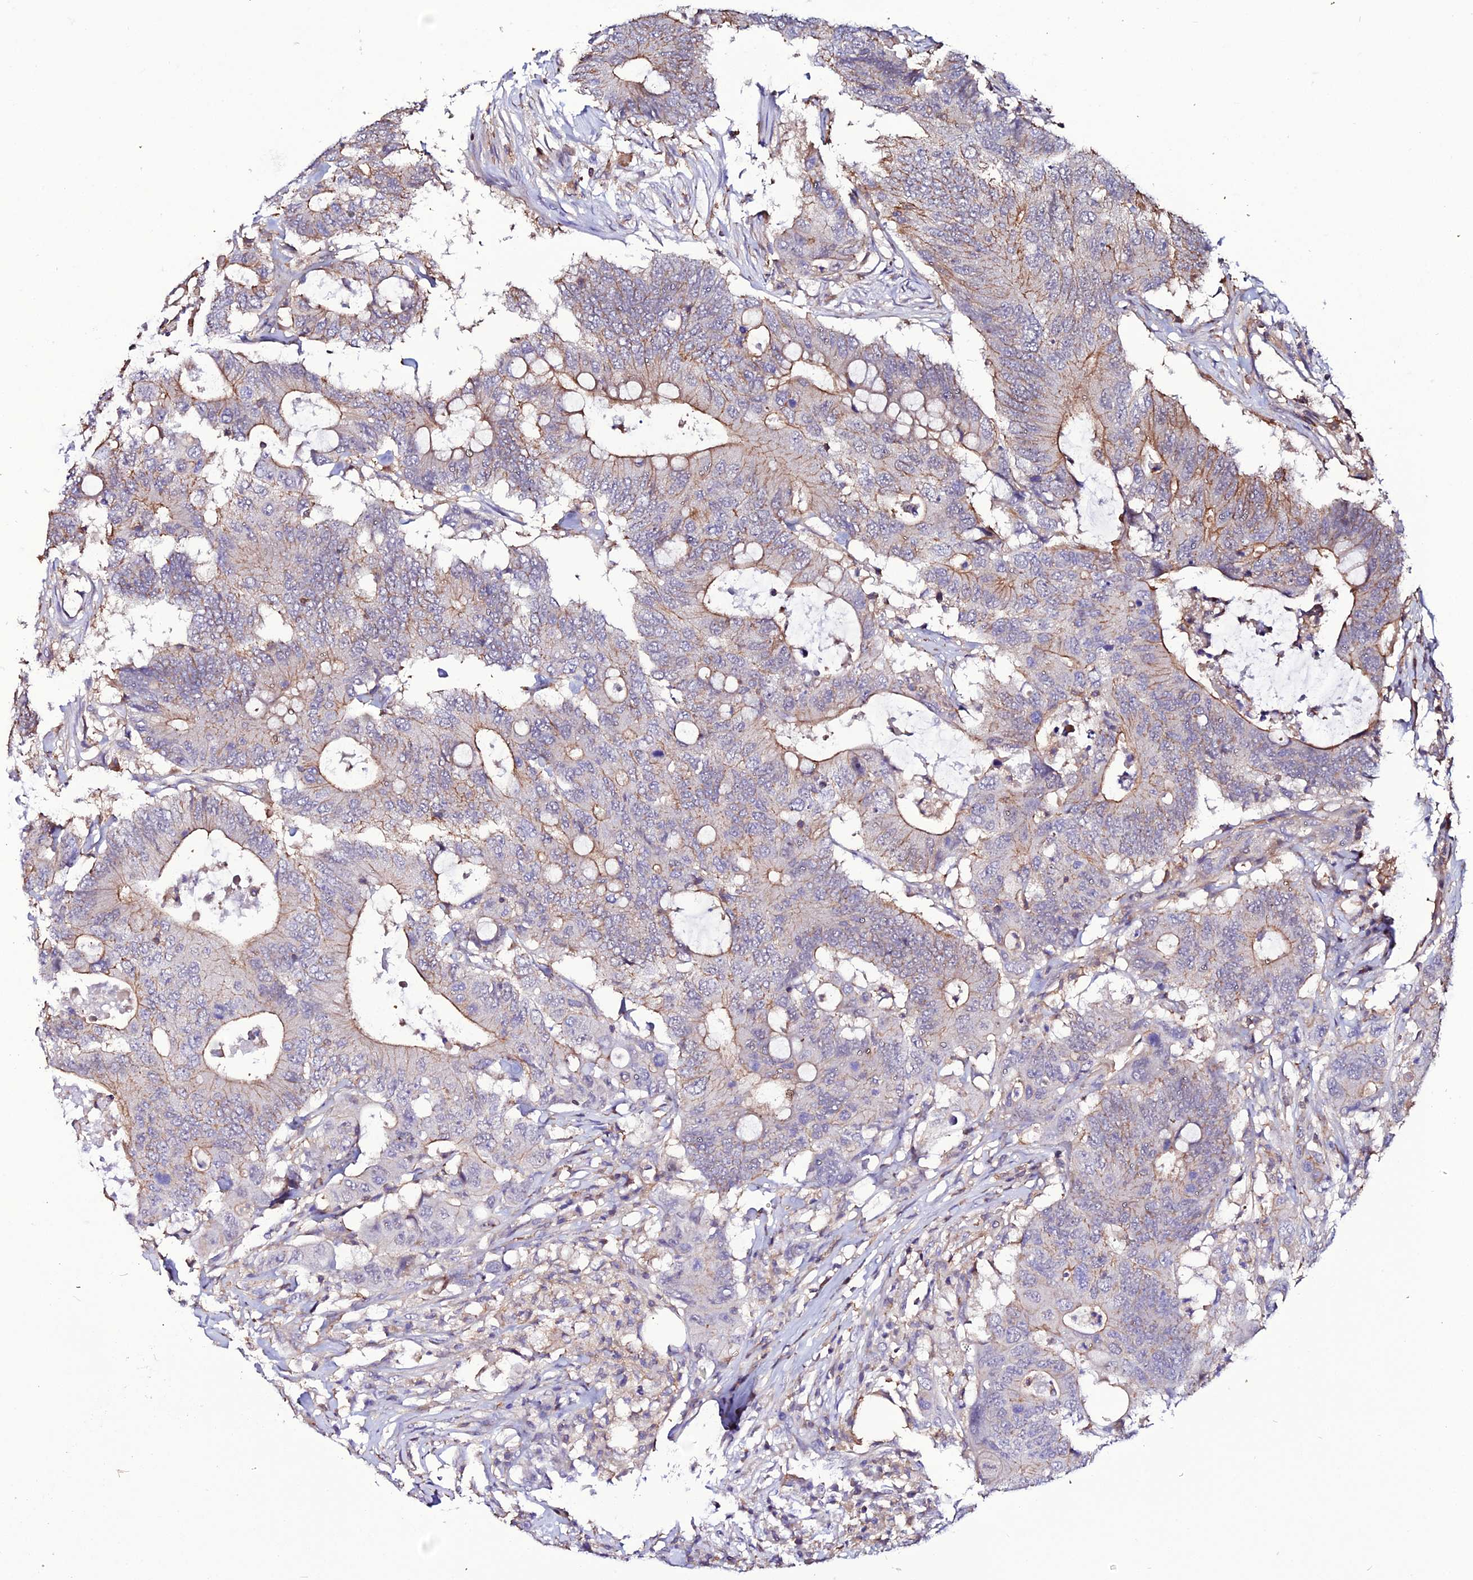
{"staining": {"intensity": "moderate", "quantity": "<25%", "location": "cytoplasmic/membranous"}, "tissue": "colorectal cancer", "cell_type": "Tumor cells", "image_type": "cancer", "snomed": [{"axis": "morphology", "description": "Adenocarcinoma, NOS"}, {"axis": "topography", "description": "Colon"}], "caption": "Human colorectal adenocarcinoma stained with a brown dye reveals moderate cytoplasmic/membranous positive staining in about <25% of tumor cells.", "gene": "USP17L15", "patient": {"sex": "male", "age": 71}}